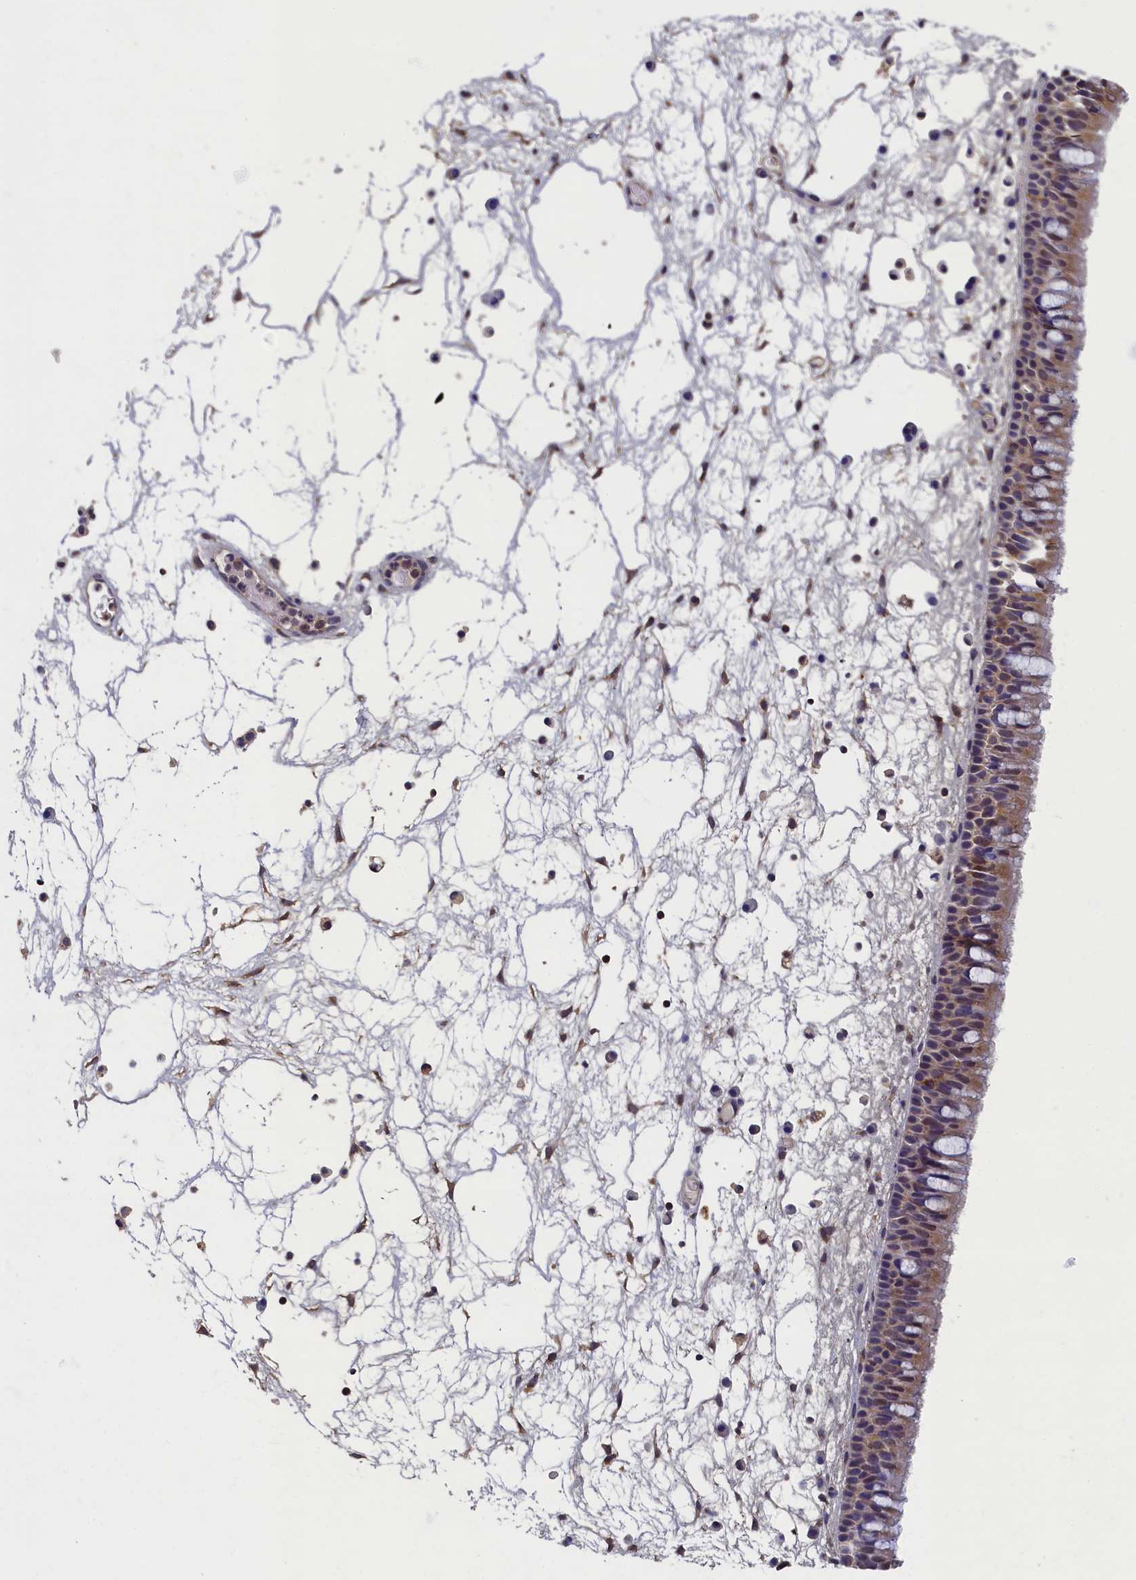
{"staining": {"intensity": "moderate", "quantity": "25%-75%", "location": "cytoplasmic/membranous"}, "tissue": "nasopharynx", "cell_type": "Respiratory epithelial cells", "image_type": "normal", "snomed": [{"axis": "morphology", "description": "Normal tissue, NOS"}, {"axis": "morphology", "description": "Inflammation, NOS"}, {"axis": "morphology", "description": "Malignant melanoma, Metastatic site"}, {"axis": "topography", "description": "Nasopharynx"}], "caption": "A high-resolution image shows immunohistochemistry staining of normal nasopharynx, which reveals moderate cytoplasmic/membranous positivity in about 25%-75% of respiratory epithelial cells.", "gene": "TBCB", "patient": {"sex": "male", "age": 70}}